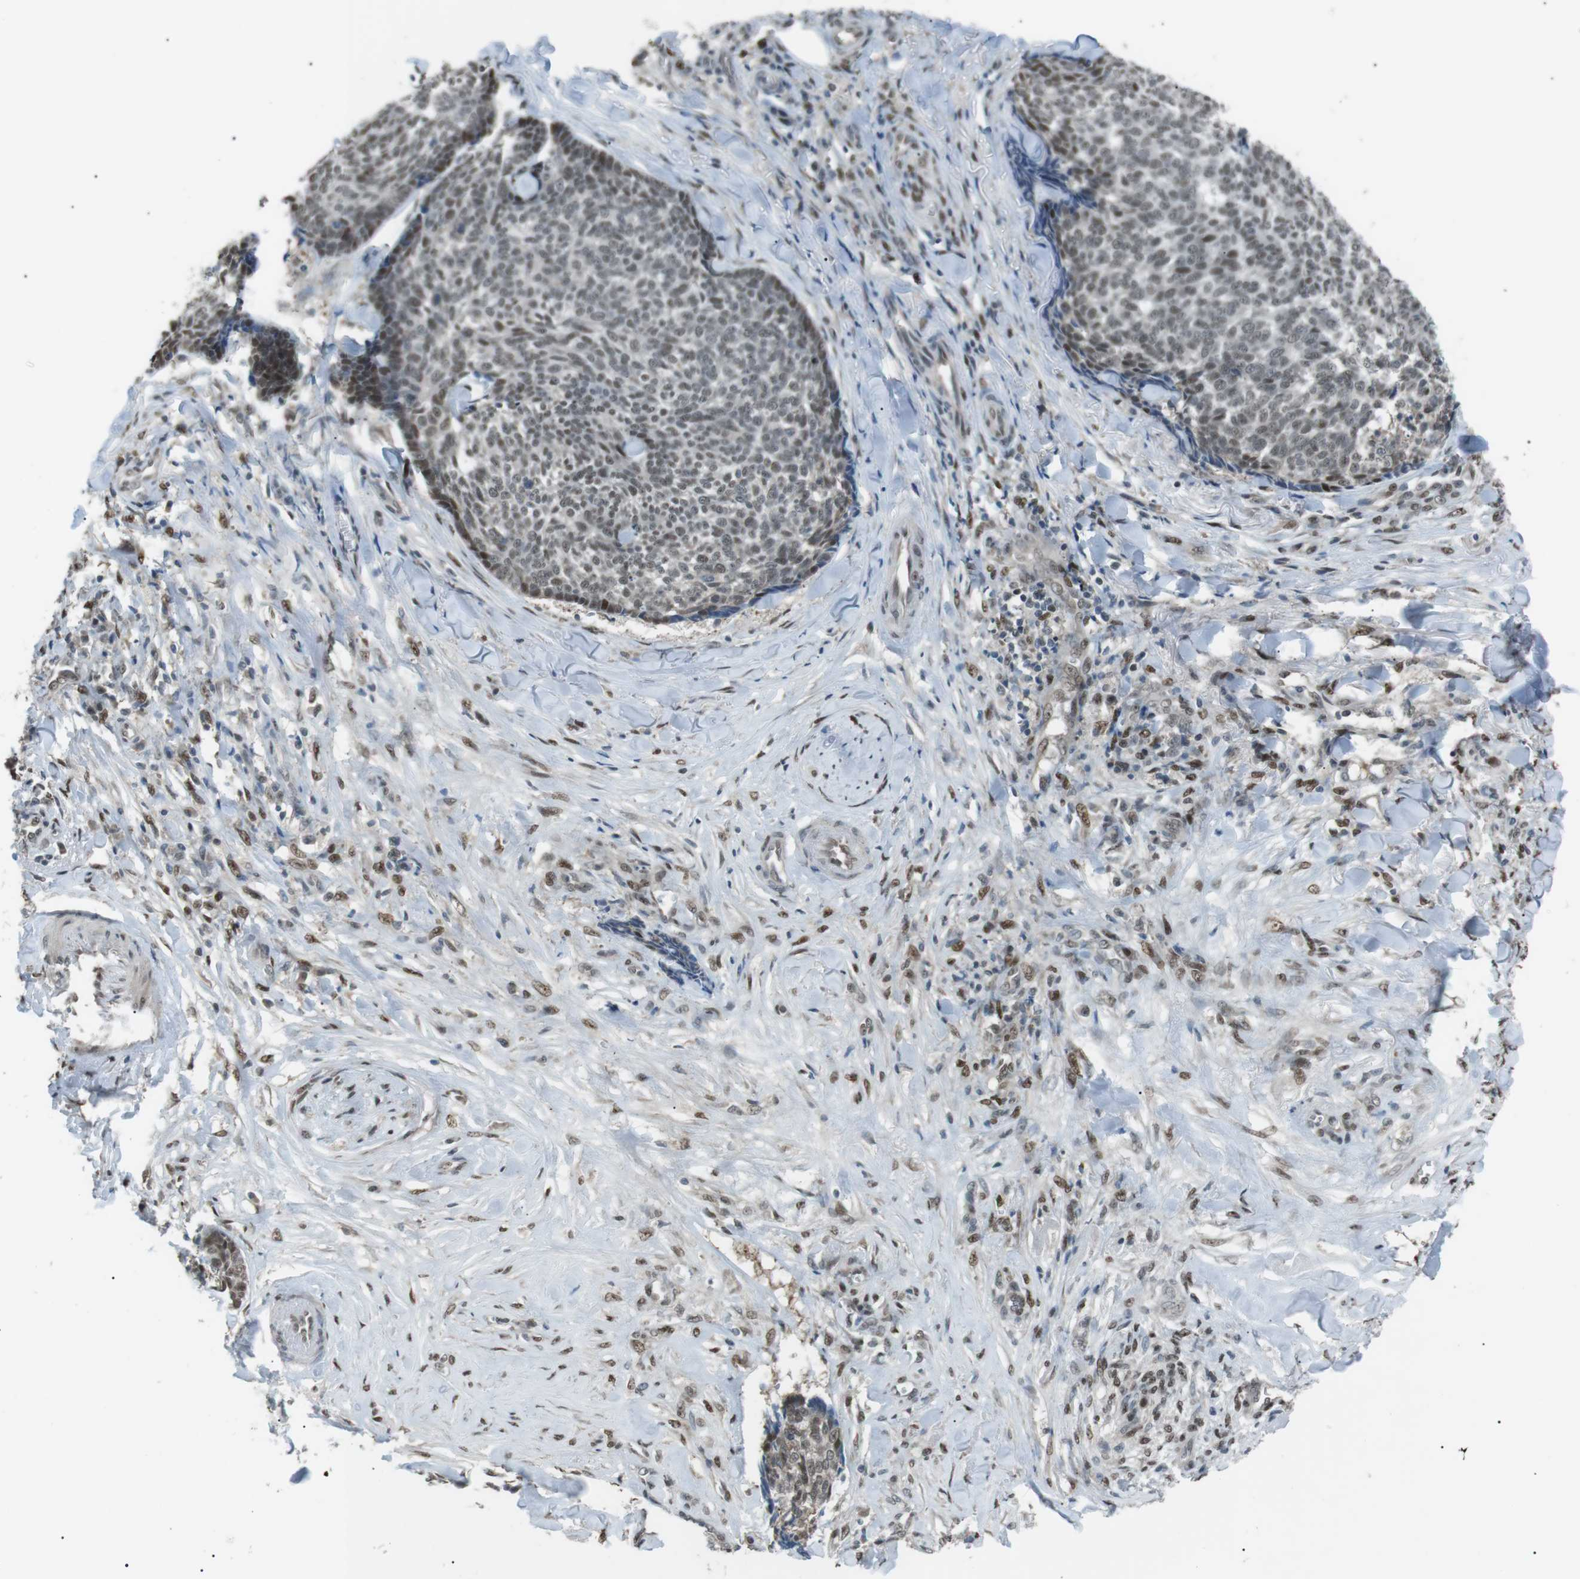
{"staining": {"intensity": "weak", "quantity": ">75%", "location": "nuclear"}, "tissue": "skin cancer", "cell_type": "Tumor cells", "image_type": "cancer", "snomed": [{"axis": "morphology", "description": "Basal cell carcinoma"}, {"axis": "topography", "description": "Skin"}], "caption": "Skin cancer stained with immunohistochemistry displays weak nuclear staining in about >75% of tumor cells.", "gene": "SRPK2", "patient": {"sex": "male", "age": 84}}